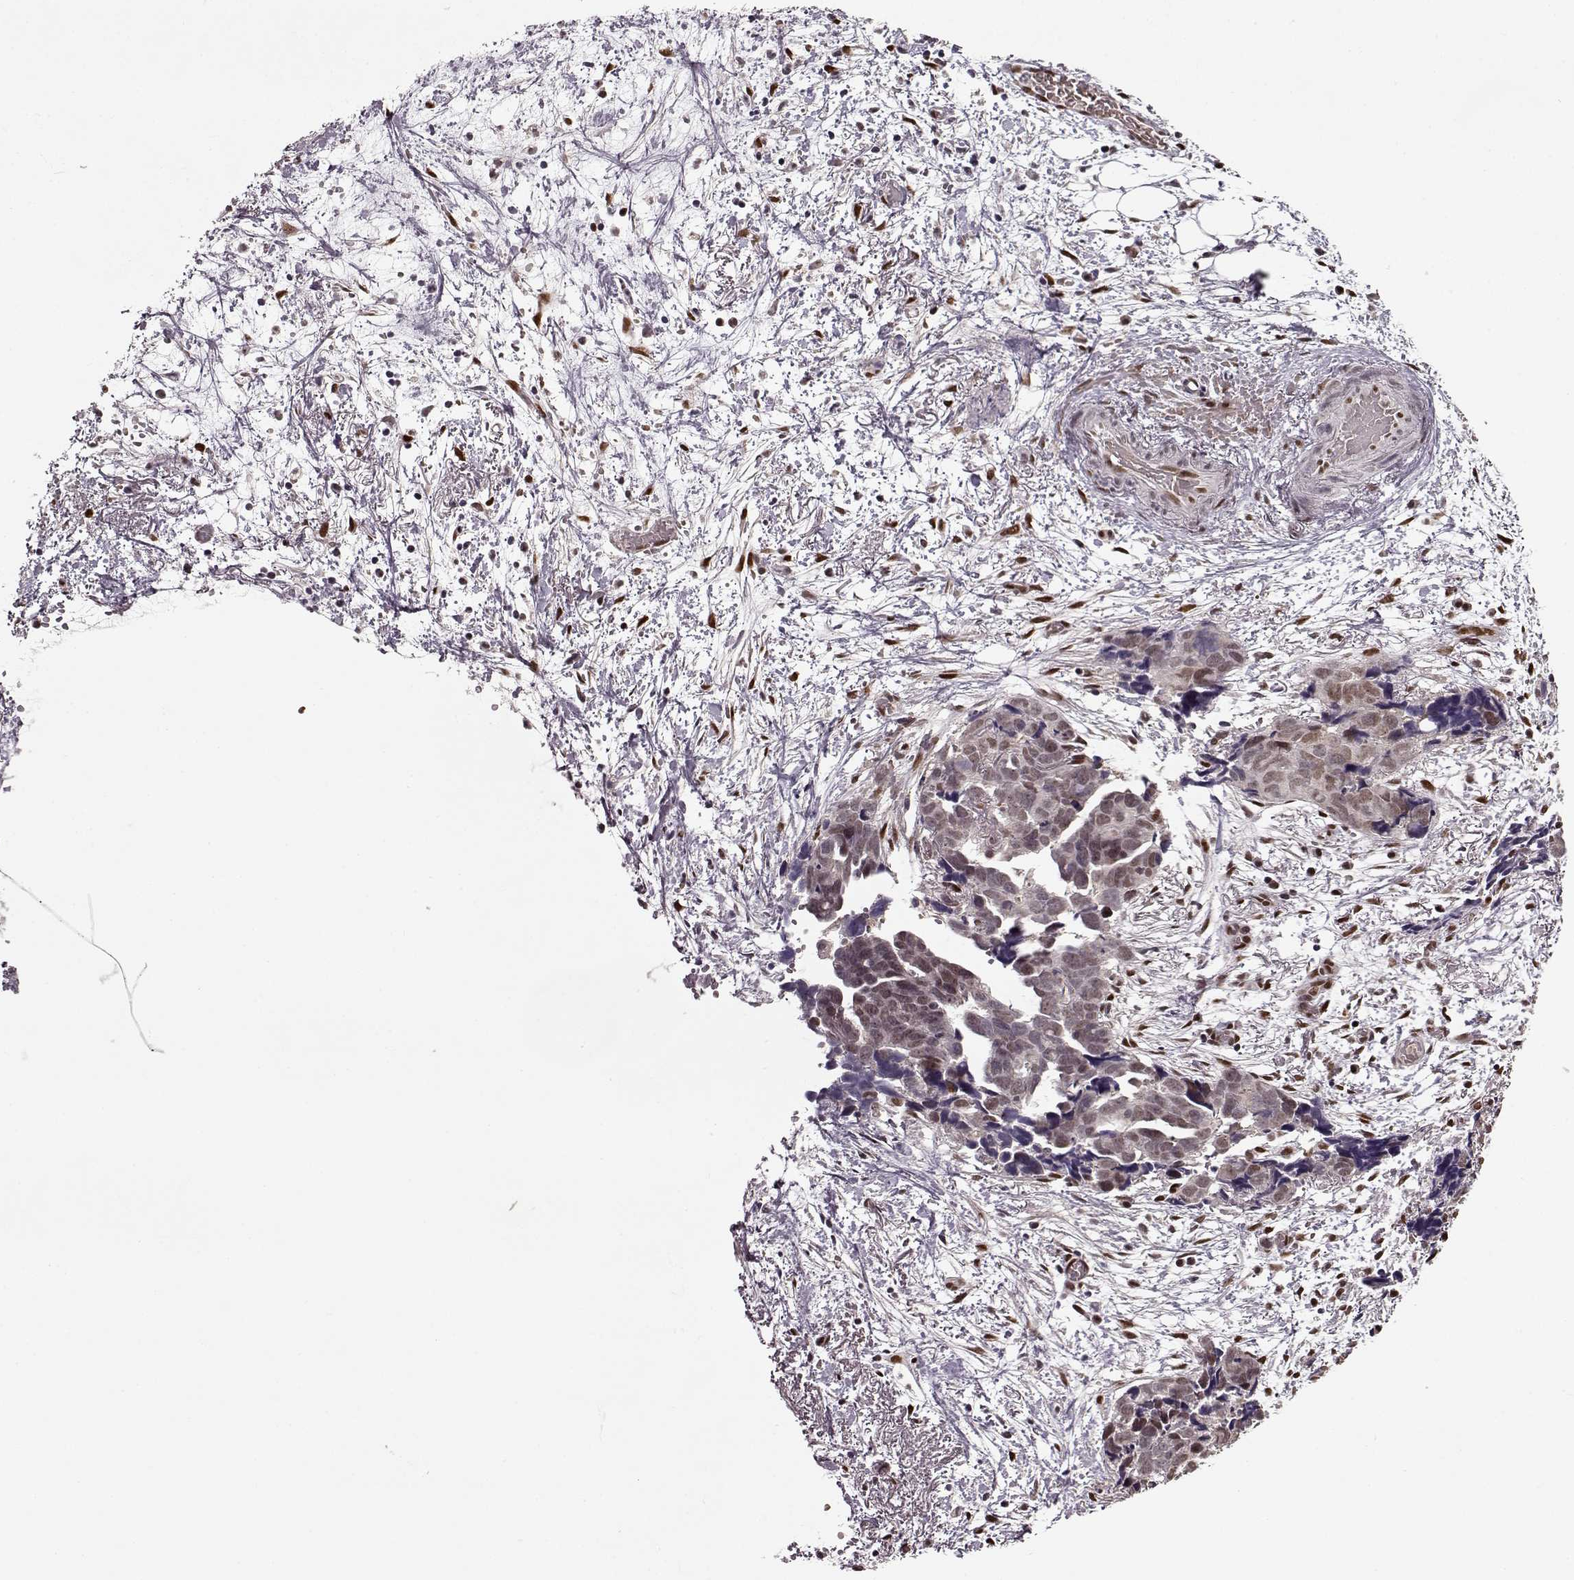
{"staining": {"intensity": "weak", "quantity": ">75%", "location": "nuclear"}, "tissue": "ovarian cancer", "cell_type": "Tumor cells", "image_type": "cancer", "snomed": [{"axis": "morphology", "description": "Cystadenocarcinoma, serous, NOS"}, {"axis": "topography", "description": "Ovary"}], "caption": "Tumor cells show weak nuclear staining in approximately >75% of cells in ovarian cancer.", "gene": "FTO", "patient": {"sex": "female", "age": 69}}